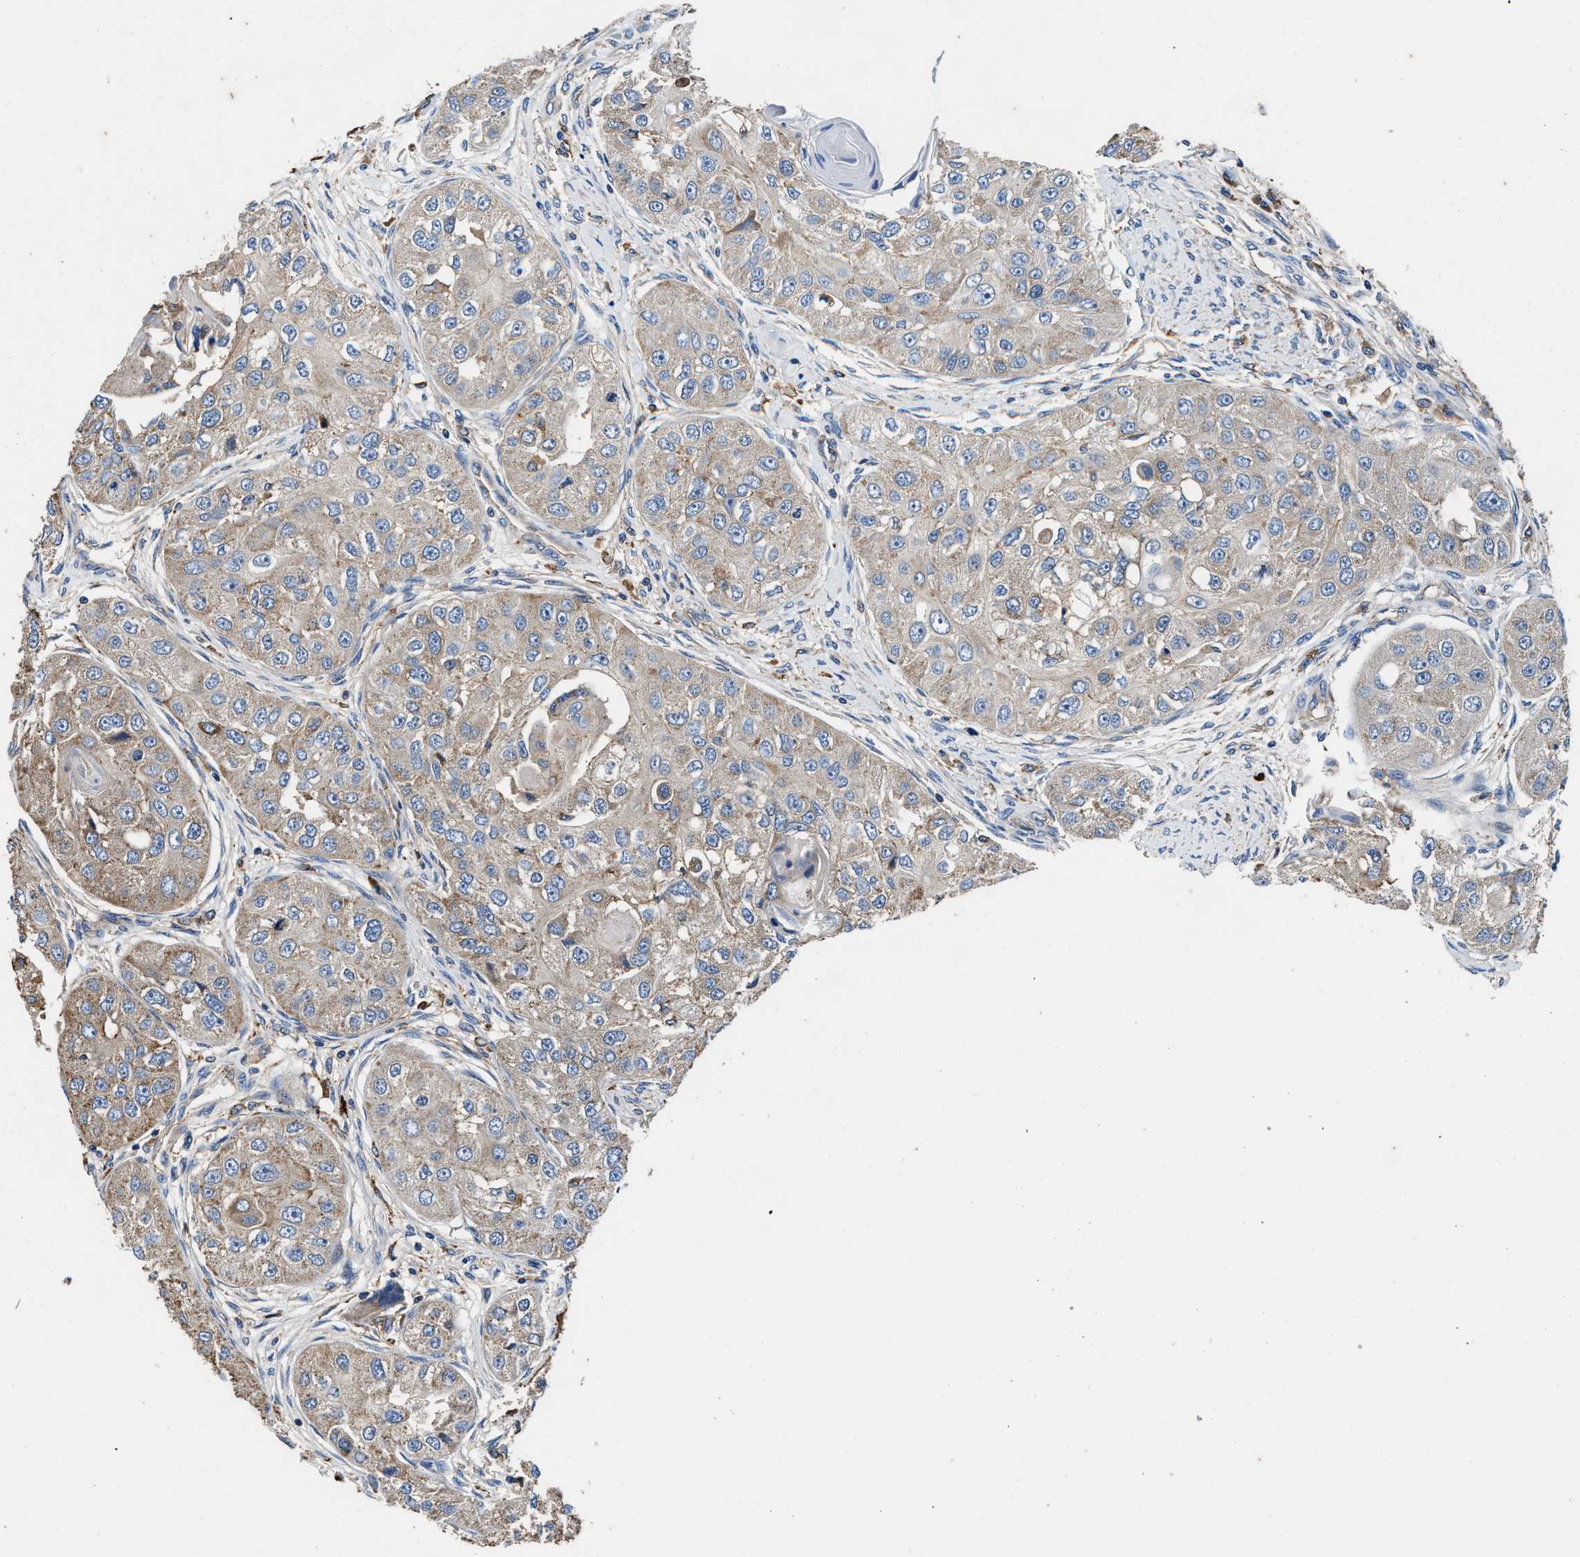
{"staining": {"intensity": "weak", "quantity": ">75%", "location": "cytoplasmic/membranous"}, "tissue": "head and neck cancer", "cell_type": "Tumor cells", "image_type": "cancer", "snomed": [{"axis": "morphology", "description": "Normal tissue, NOS"}, {"axis": "morphology", "description": "Squamous cell carcinoma, NOS"}, {"axis": "topography", "description": "Skeletal muscle"}, {"axis": "topography", "description": "Head-Neck"}], "caption": "High-magnification brightfield microscopy of squamous cell carcinoma (head and neck) stained with DAB (3,3'-diaminobenzidine) (brown) and counterstained with hematoxylin (blue). tumor cells exhibit weak cytoplasmic/membranous staining is present in about>75% of cells.", "gene": "PPP1R9B", "patient": {"sex": "male", "age": 51}}